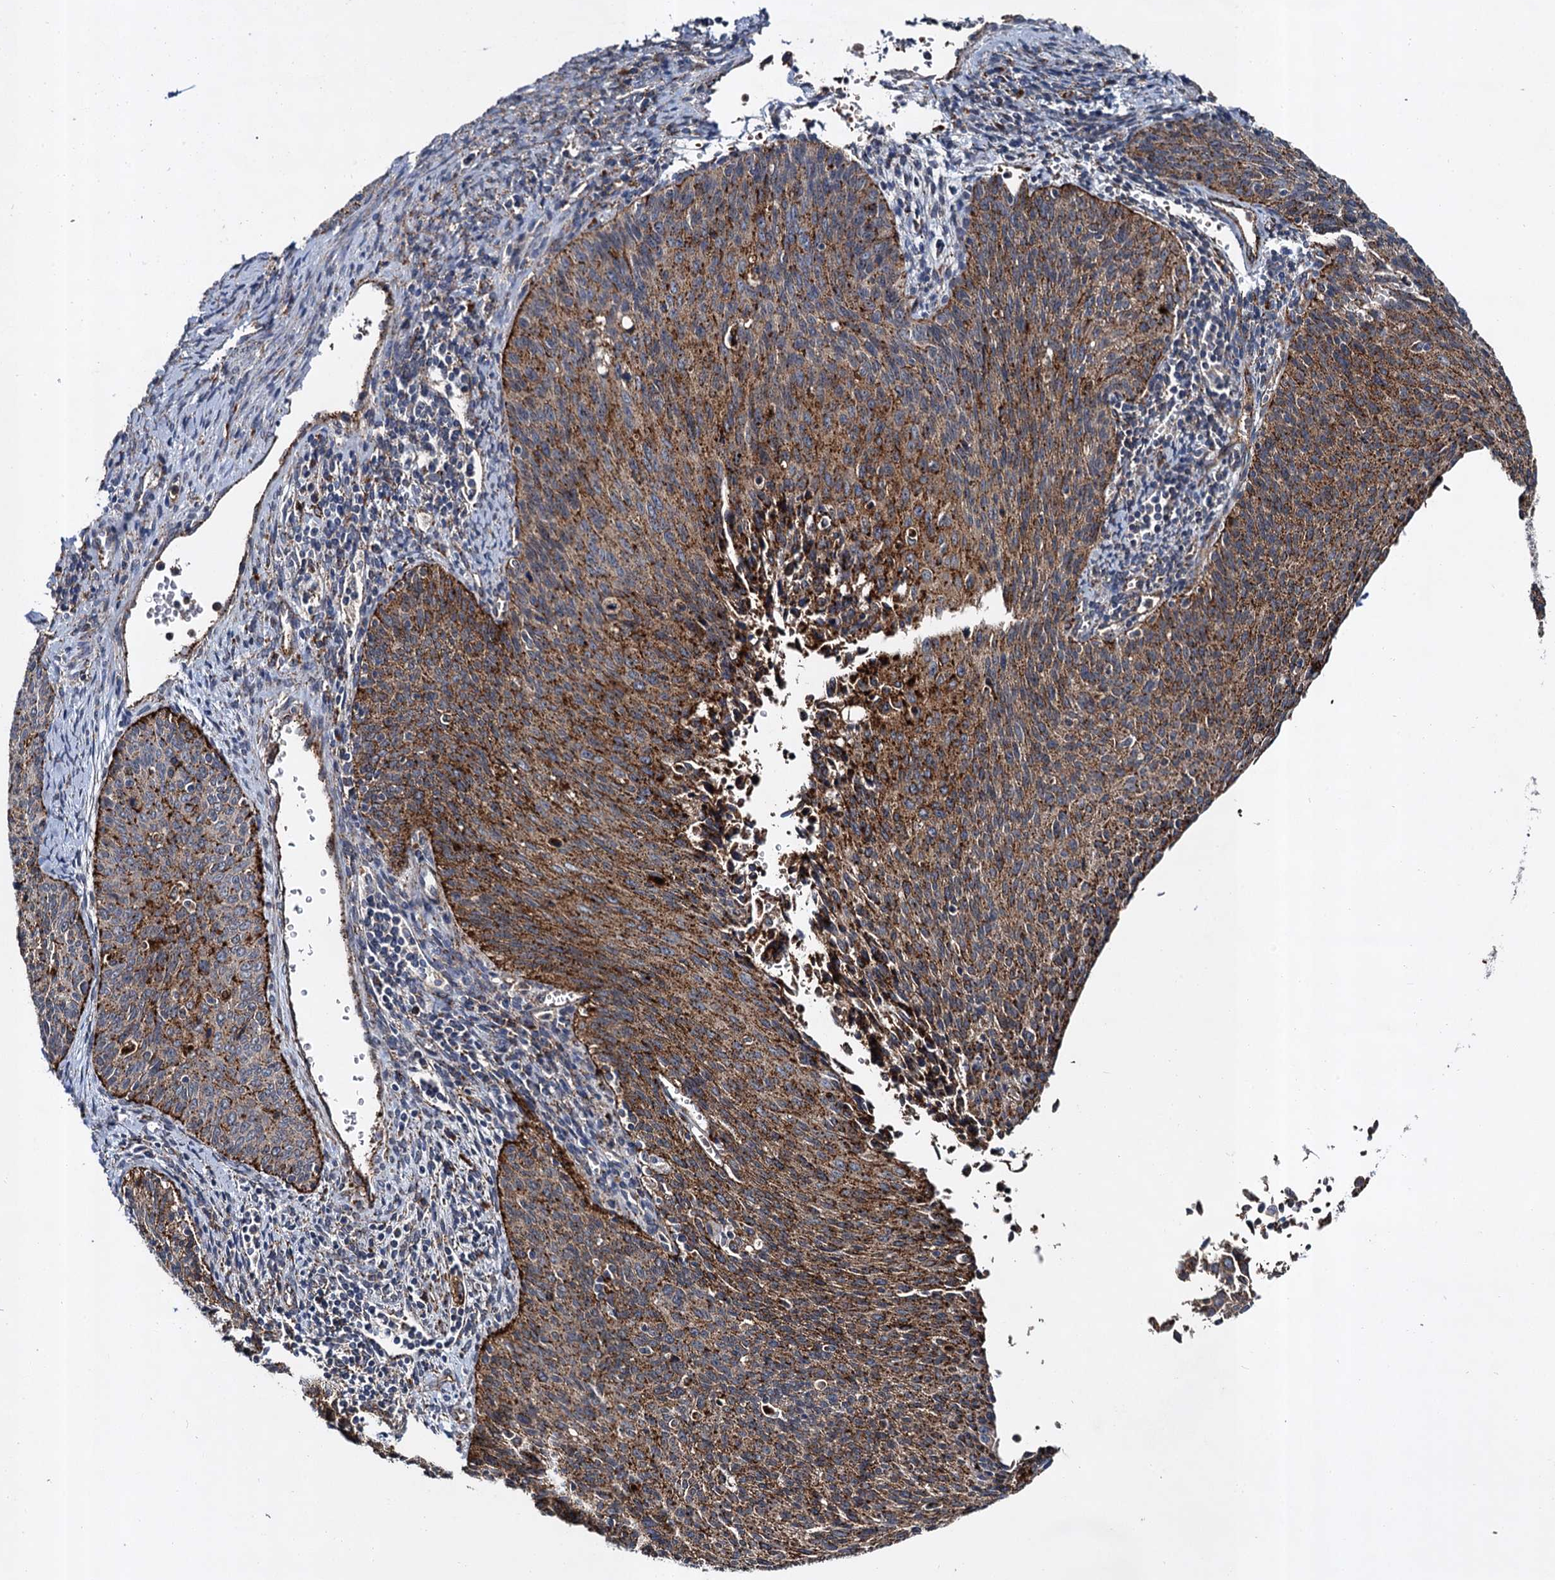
{"staining": {"intensity": "strong", "quantity": ">75%", "location": "cytoplasmic/membranous"}, "tissue": "cervical cancer", "cell_type": "Tumor cells", "image_type": "cancer", "snomed": [{"axis": "morphology", "description": "Squamous cell carcinoma, NOS"}, {"axis": "topography", "description": "Cervix"}], "caption": "The image demonstrates immunohistochemical staining of cervical squamous cell carcinoma. There is strong cytoplasmic/membranous expression is identified in approximately >75% of tumor cells.", "gene": "GBA1", "patient": {"sex": "female", "age": 55}}